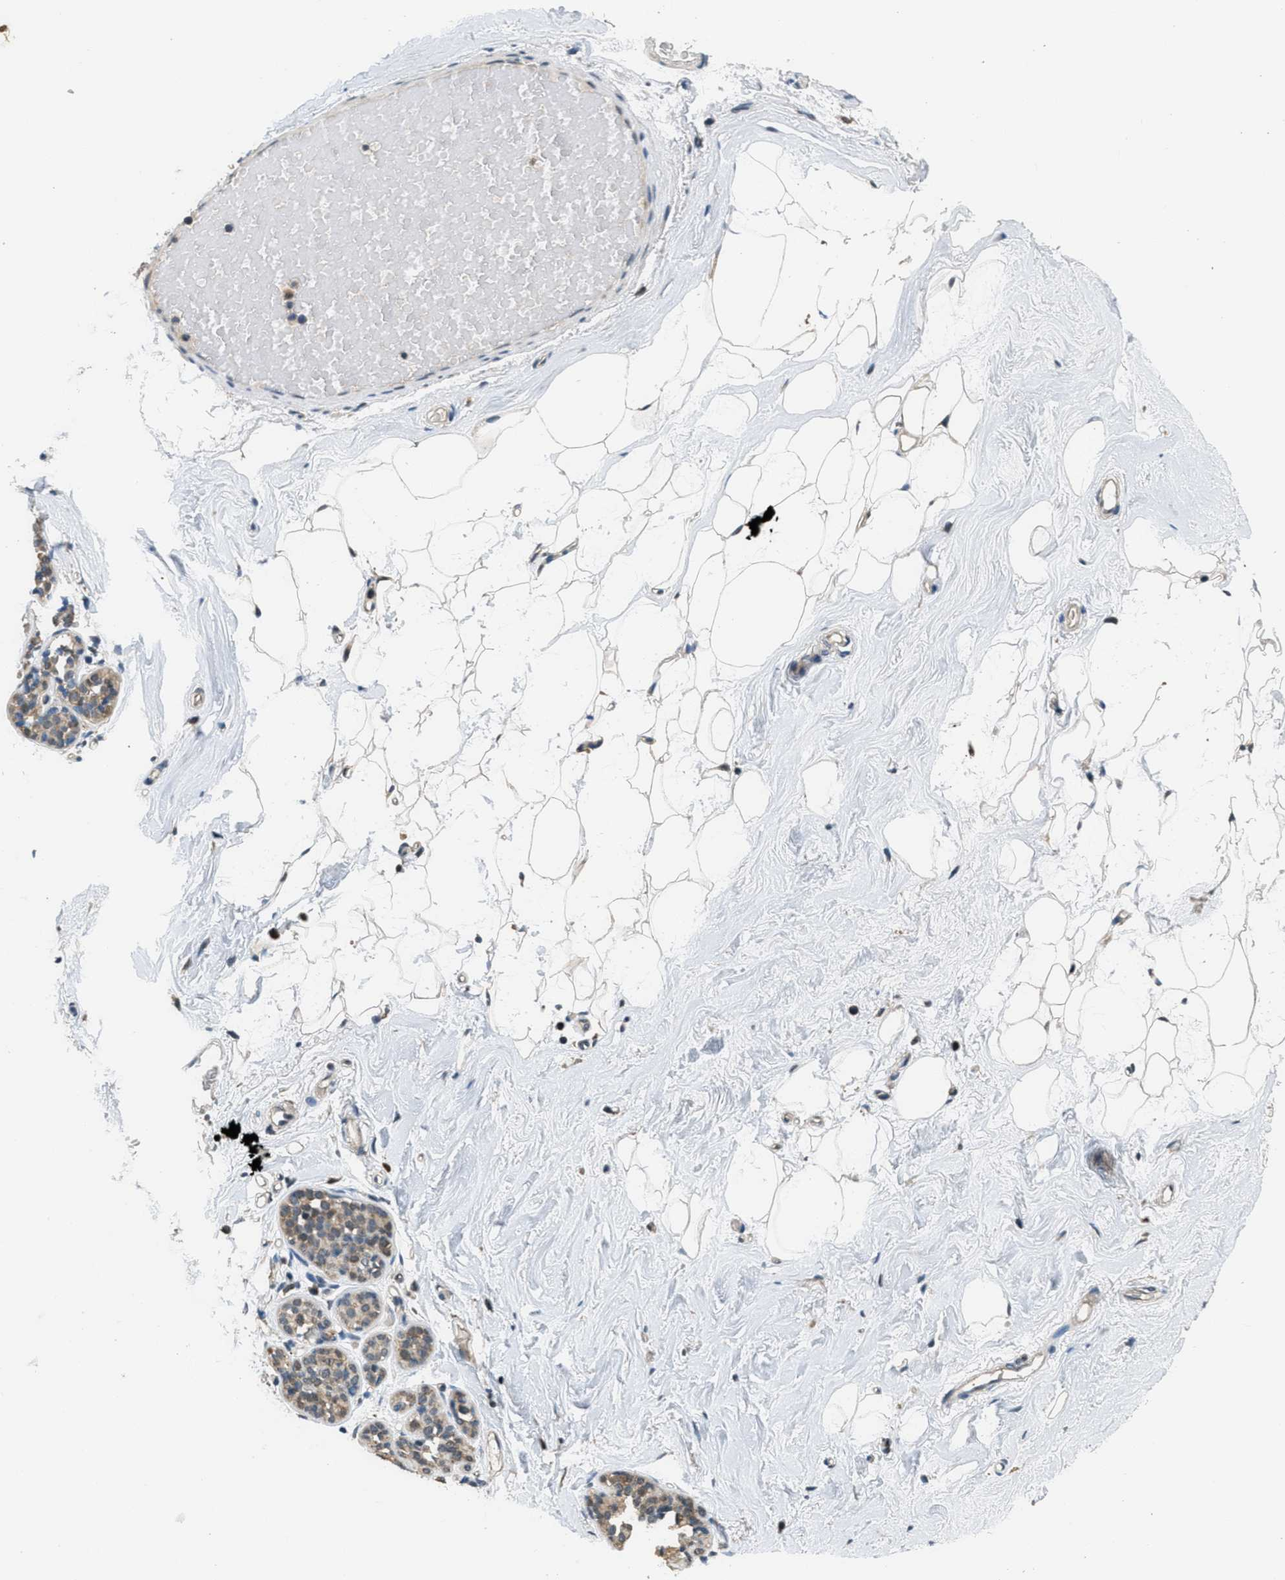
{"staining": {"intensity": "negative", "quantity": "none", "location": "none"}, "tissue": "breast", "cell_type": "Adipocytes", "image_type": "normal", "snomed": [{"axis": "morphology", "description": "Normal tissue, NOS"}, {"axis": "topography", "description": "Breast"}], "caption": "Breast was stained to show a protein in brown. There is no significant staining in adipocytes. (Stains: DAB (3,3'-diaminobenzidine) immunohistochemistry (IHC) with hematoxylin counter stain, Microscopy: brightfield microscopy at high magnification).", "gene": "NAT1", "patient": {"sex": "female", "age": 75}}